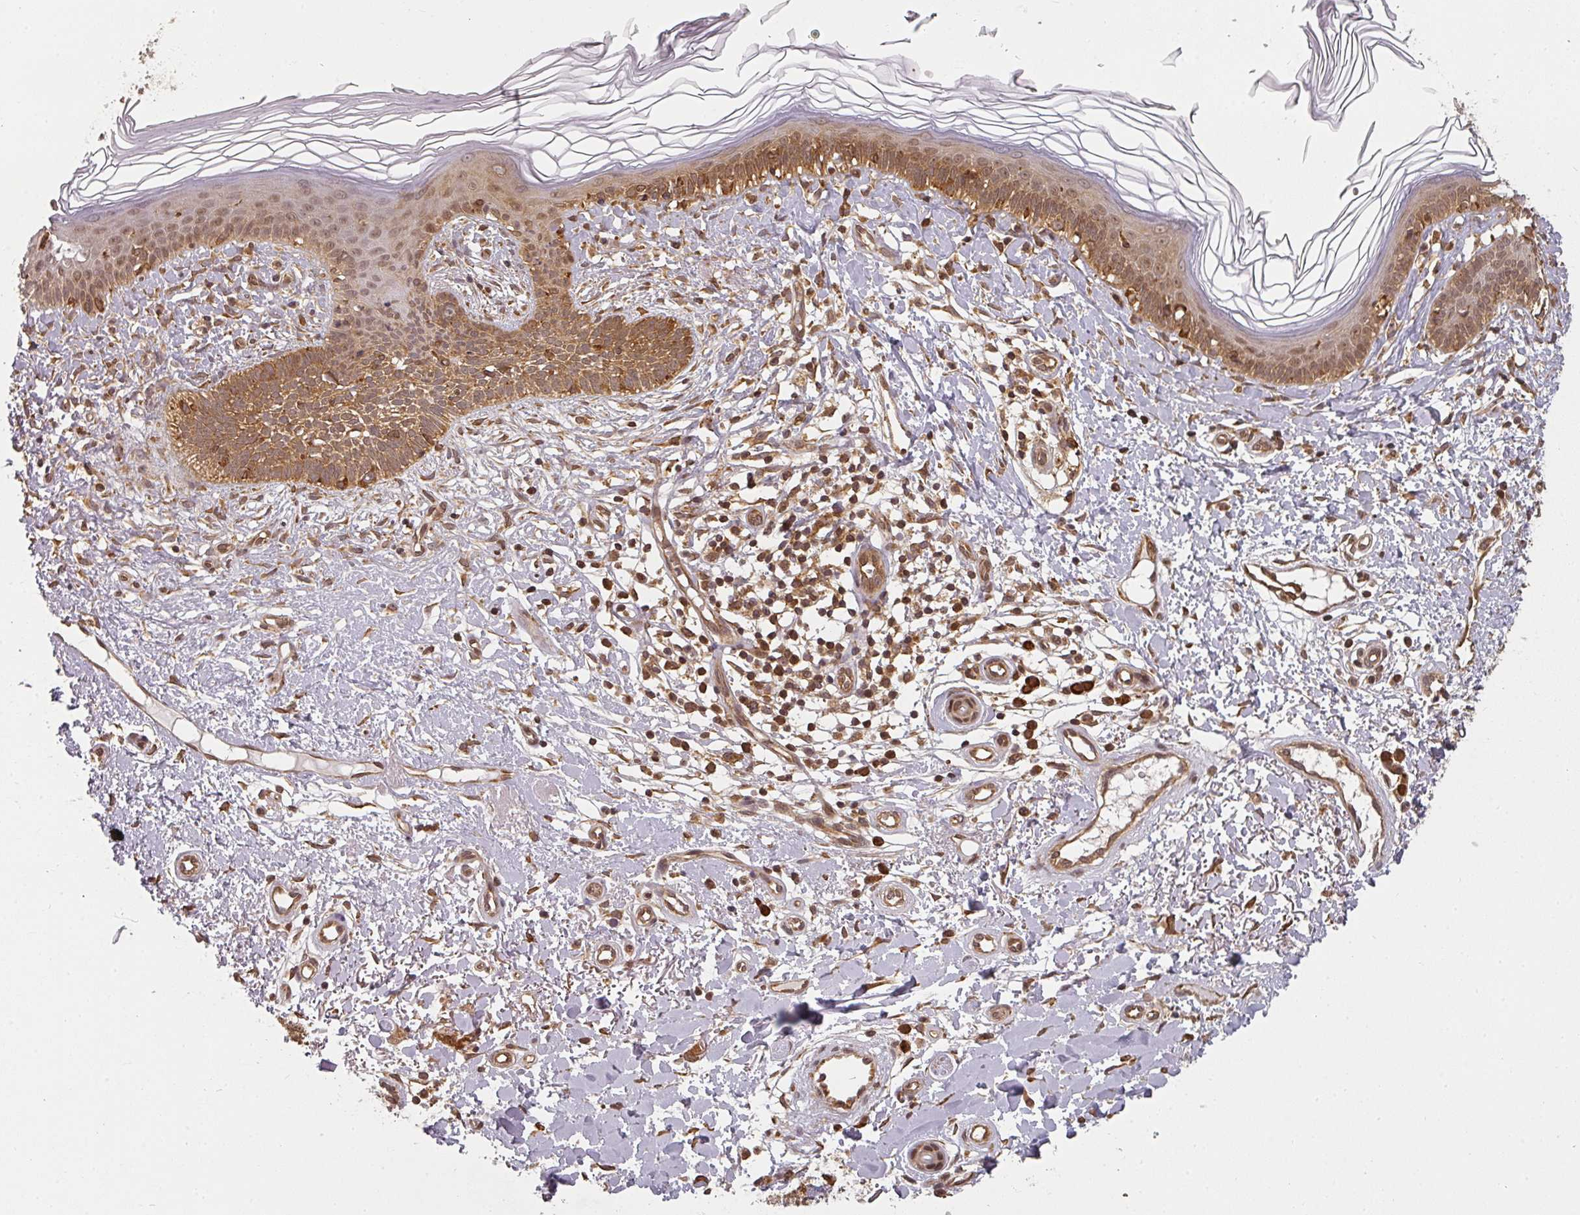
{"staining": {"intensity": "moderate", "quantity": ">75%", "location": "cytoplasmic/membranous"}, "tissue": "skin cancer", "cell_type": "Tumor cells", "image_type": "cancer", "snomed": [{"axis": "morphology", "description": "Basal cell carcinoma"}, {"axis": "topography", "description": "Skin"}], "caption": "High-magnification brightfield microscopy of skin basal cell carcinoma stained with DAB (brown) and counterstained with hematoxylin (blue). tumor cells exhibit moderate cytoplasmic/membranous staining is identified in approximately>75% of cells. (brown staining indicates protein expression, while blue staining denotes nuclei).", "gene": "PPP6R3", "patient": {"sex": "male", "age": 78}}